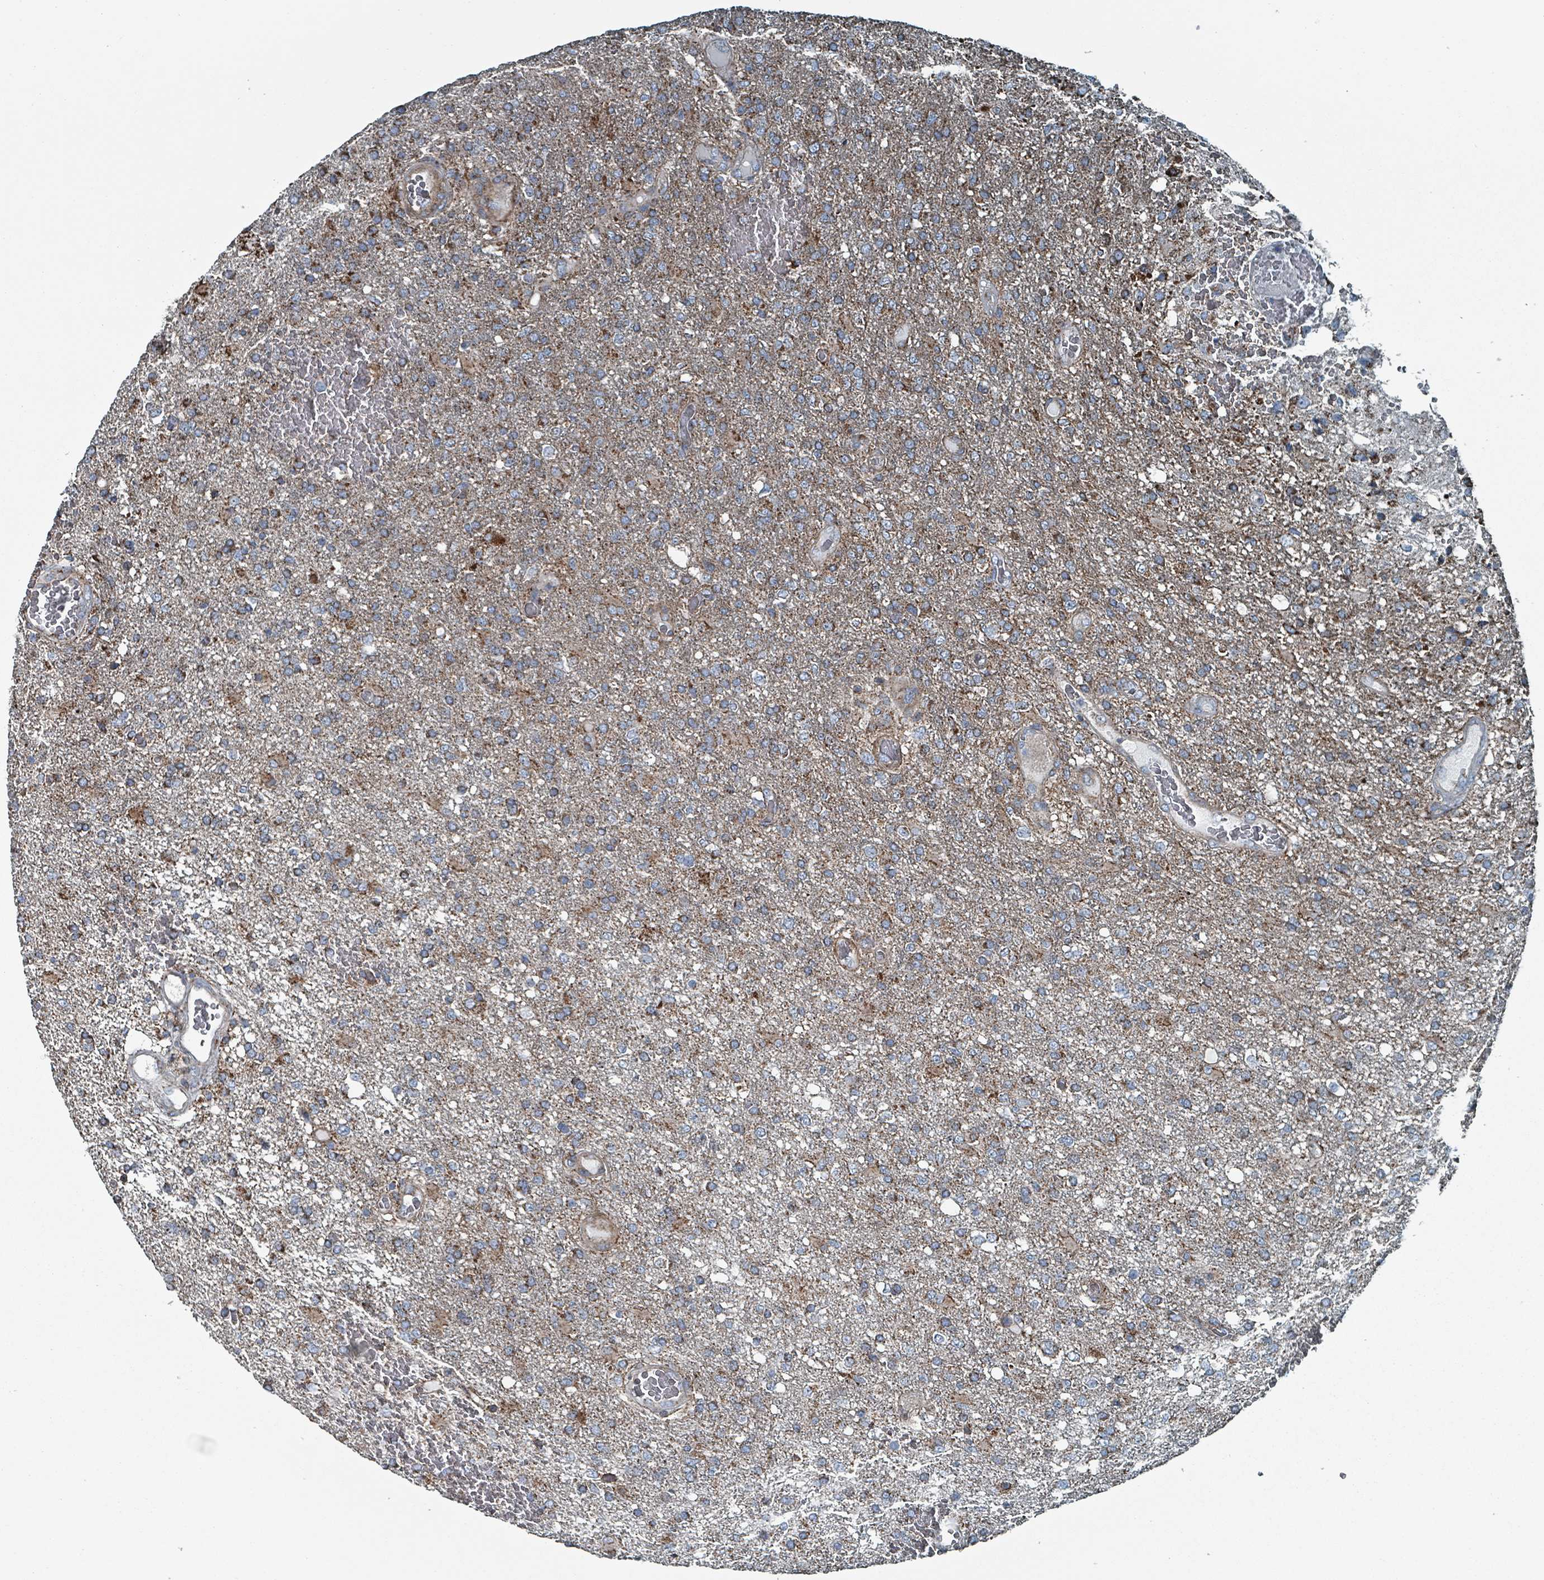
{"staining": {"intensity": "strong", "quantity": "25%-75%", "location": "cytoplasmic/membranous"}, "tissue": "glioma", "cell_type": "Tumor cells", "image_type": "cancer", "snomed": [{"axis": "morphology", "description": "Glioma, malignant, High grade"}, {"axis": "topography", "description": "Brain"}], "caption": "Glioma stained with immunohistochemistry (IHC) shows strong cytoplasmic/membranous staining in approximately 25%-75% of tumor cells.", "gene": "ABHD18", "patient": {"sex": "female", "age": 74}}